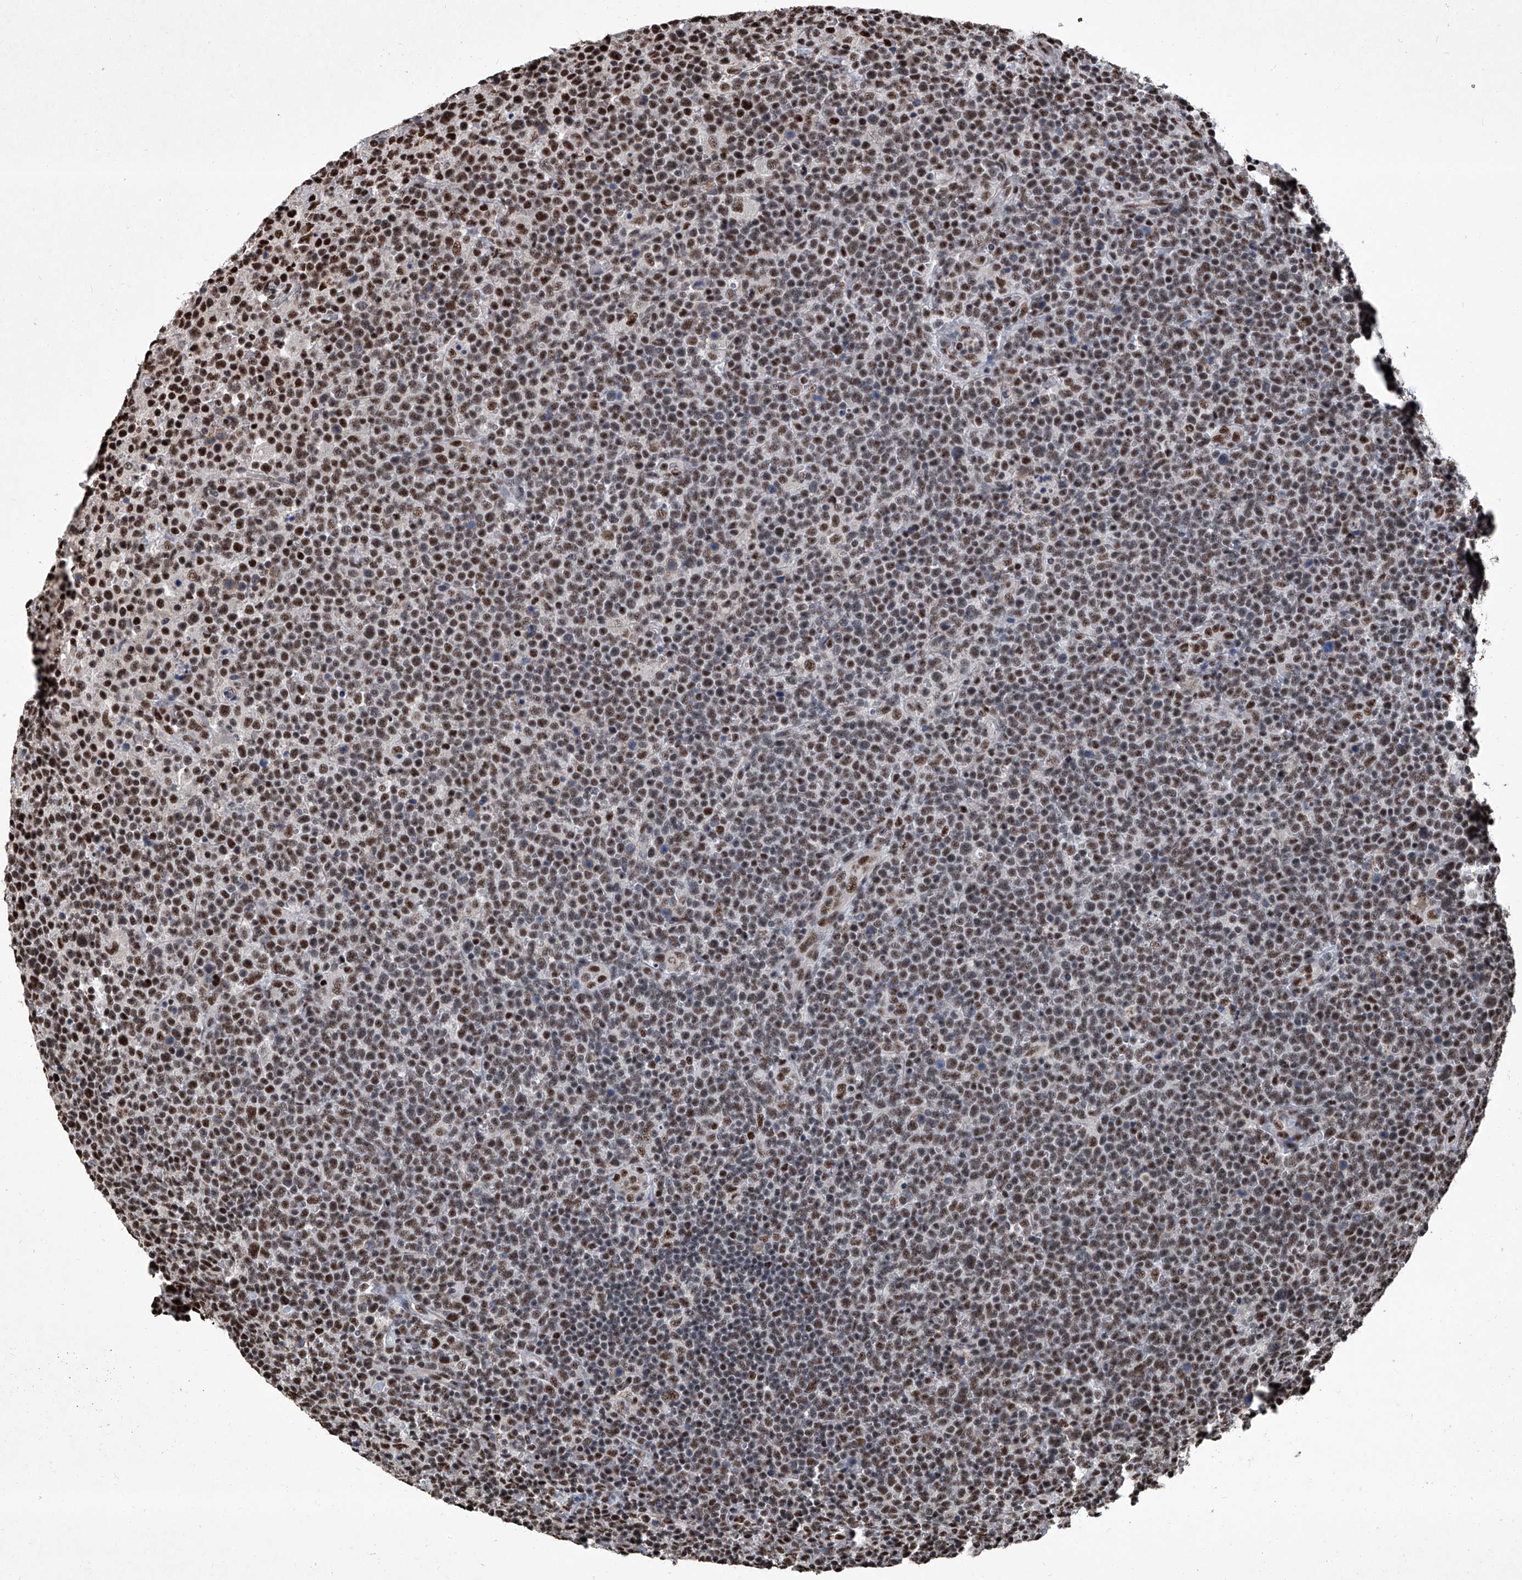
{"staining": {"intensity": "moderate", "quantity": ">75%", "location": "nuclear"}, "tissue": "lymphoma", "cell_type": "Tumor cells", "image_type": "cancer", "snomed": [{"axis": "morphology", "description": "Malignant lymphoma, non-Hodgkin's type, High grade"}, {"axis": "topography", "description": "Lymph node"}], "caption": "A brown stain shows moderate nuclear expression of a protein in high-grade malignant lymphoma, non-Hodgkin's type tumor cells. (IHC, brightfield microscopy, high magnification).", "gene": "DDX39B", "patient": {"sex": "male", "age": 61}}